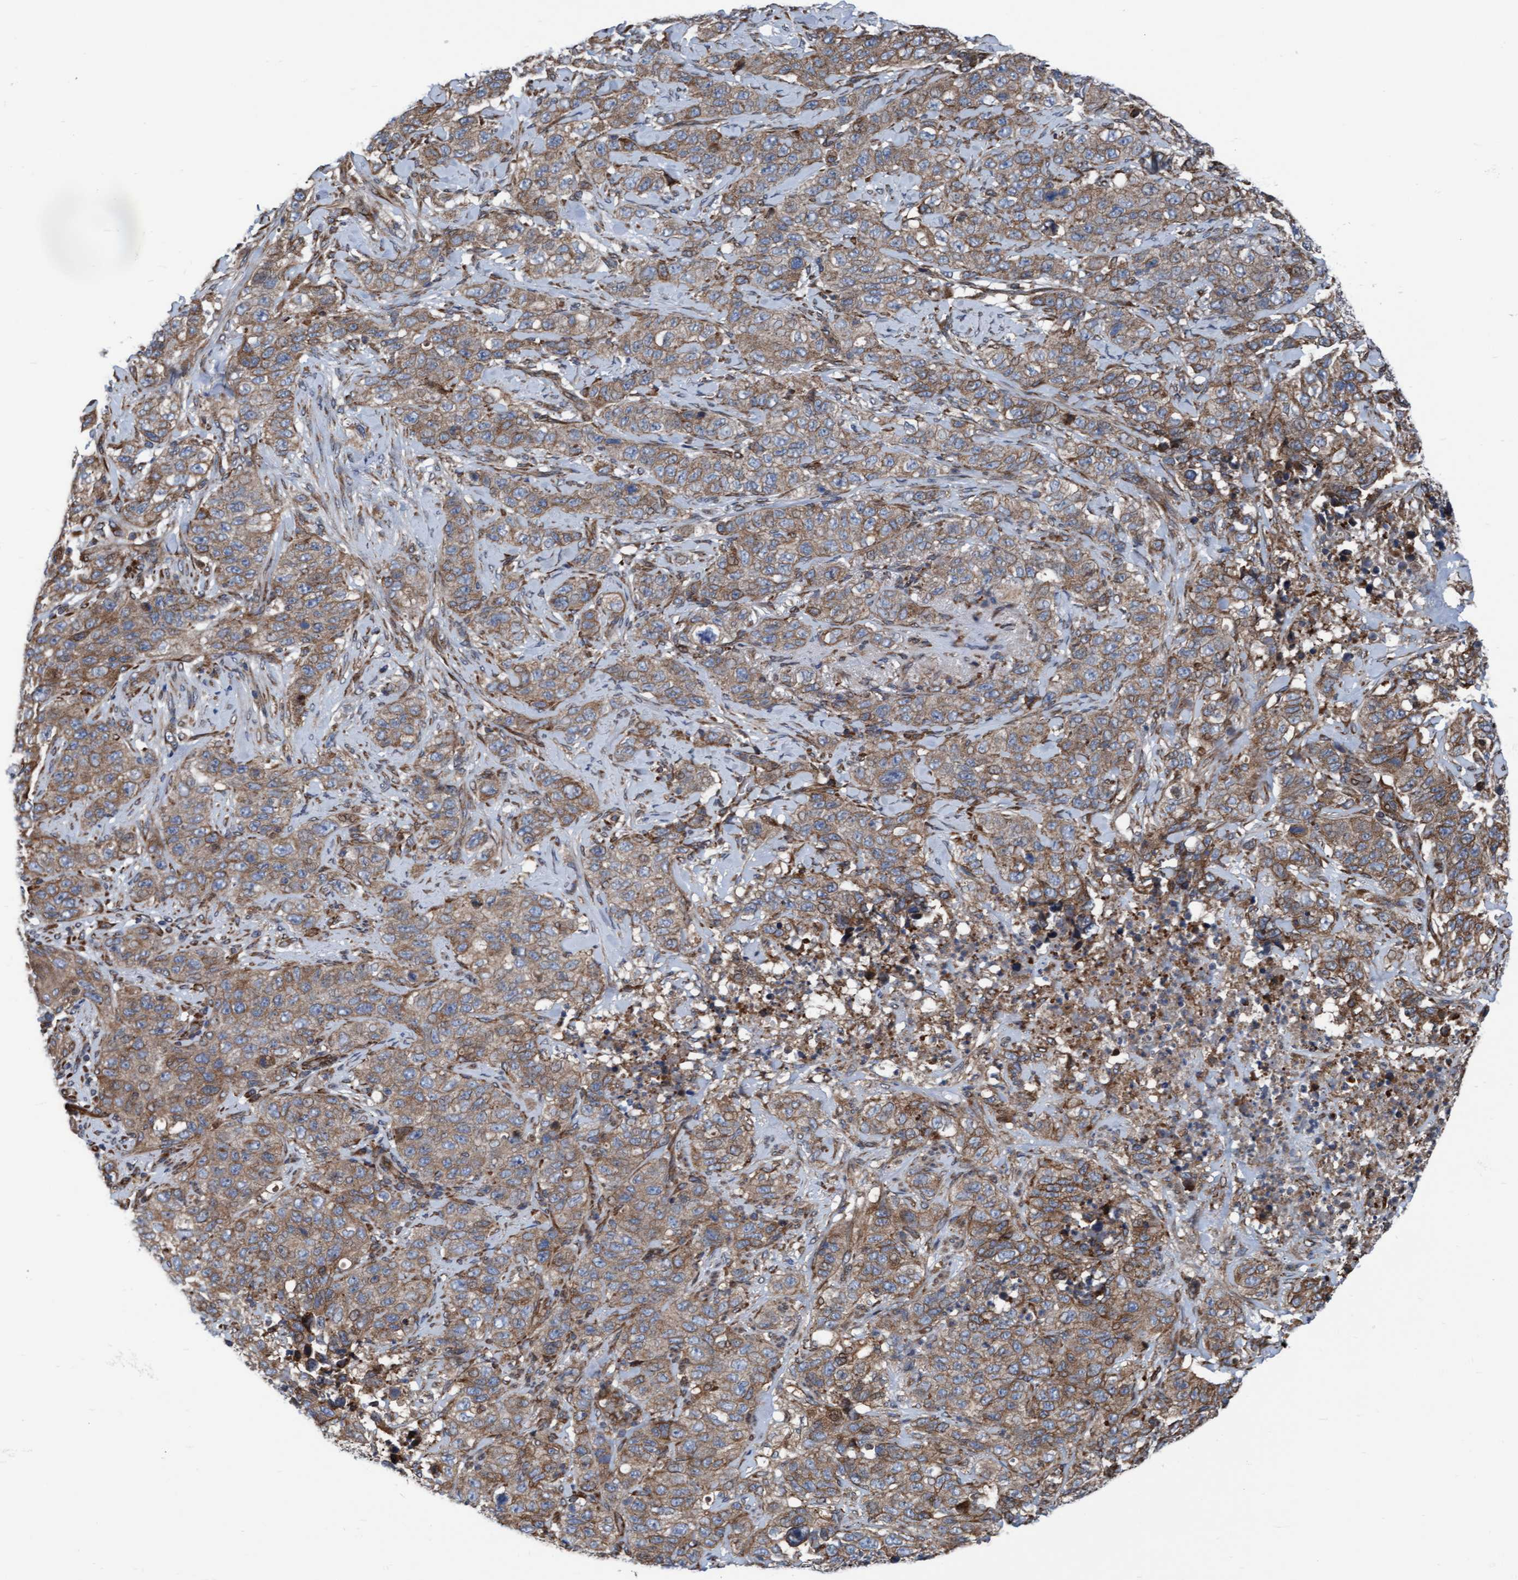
{"staining": {"intensity": "weak", "quantity": ">75%", "location": "cytoplasmic/membranous"}, "tissue": "stomach cancer", "cell_type": "Tumor cells", "image_type": "cancer", "snomed": [{"axis": "morphology", "description": "Adenocarcinoma, NOS"}, {"axis": "topography", "description": "Stomach"}], "caption": "A low amount of weak cytoplasmic/membranous positivity is identified in approximately >75% of tumor cells in stomach cancer (adenocarcinoma) tissue.", "gene": "RAP1GAP2", "patient": {"sex": "male", "age": 48}}